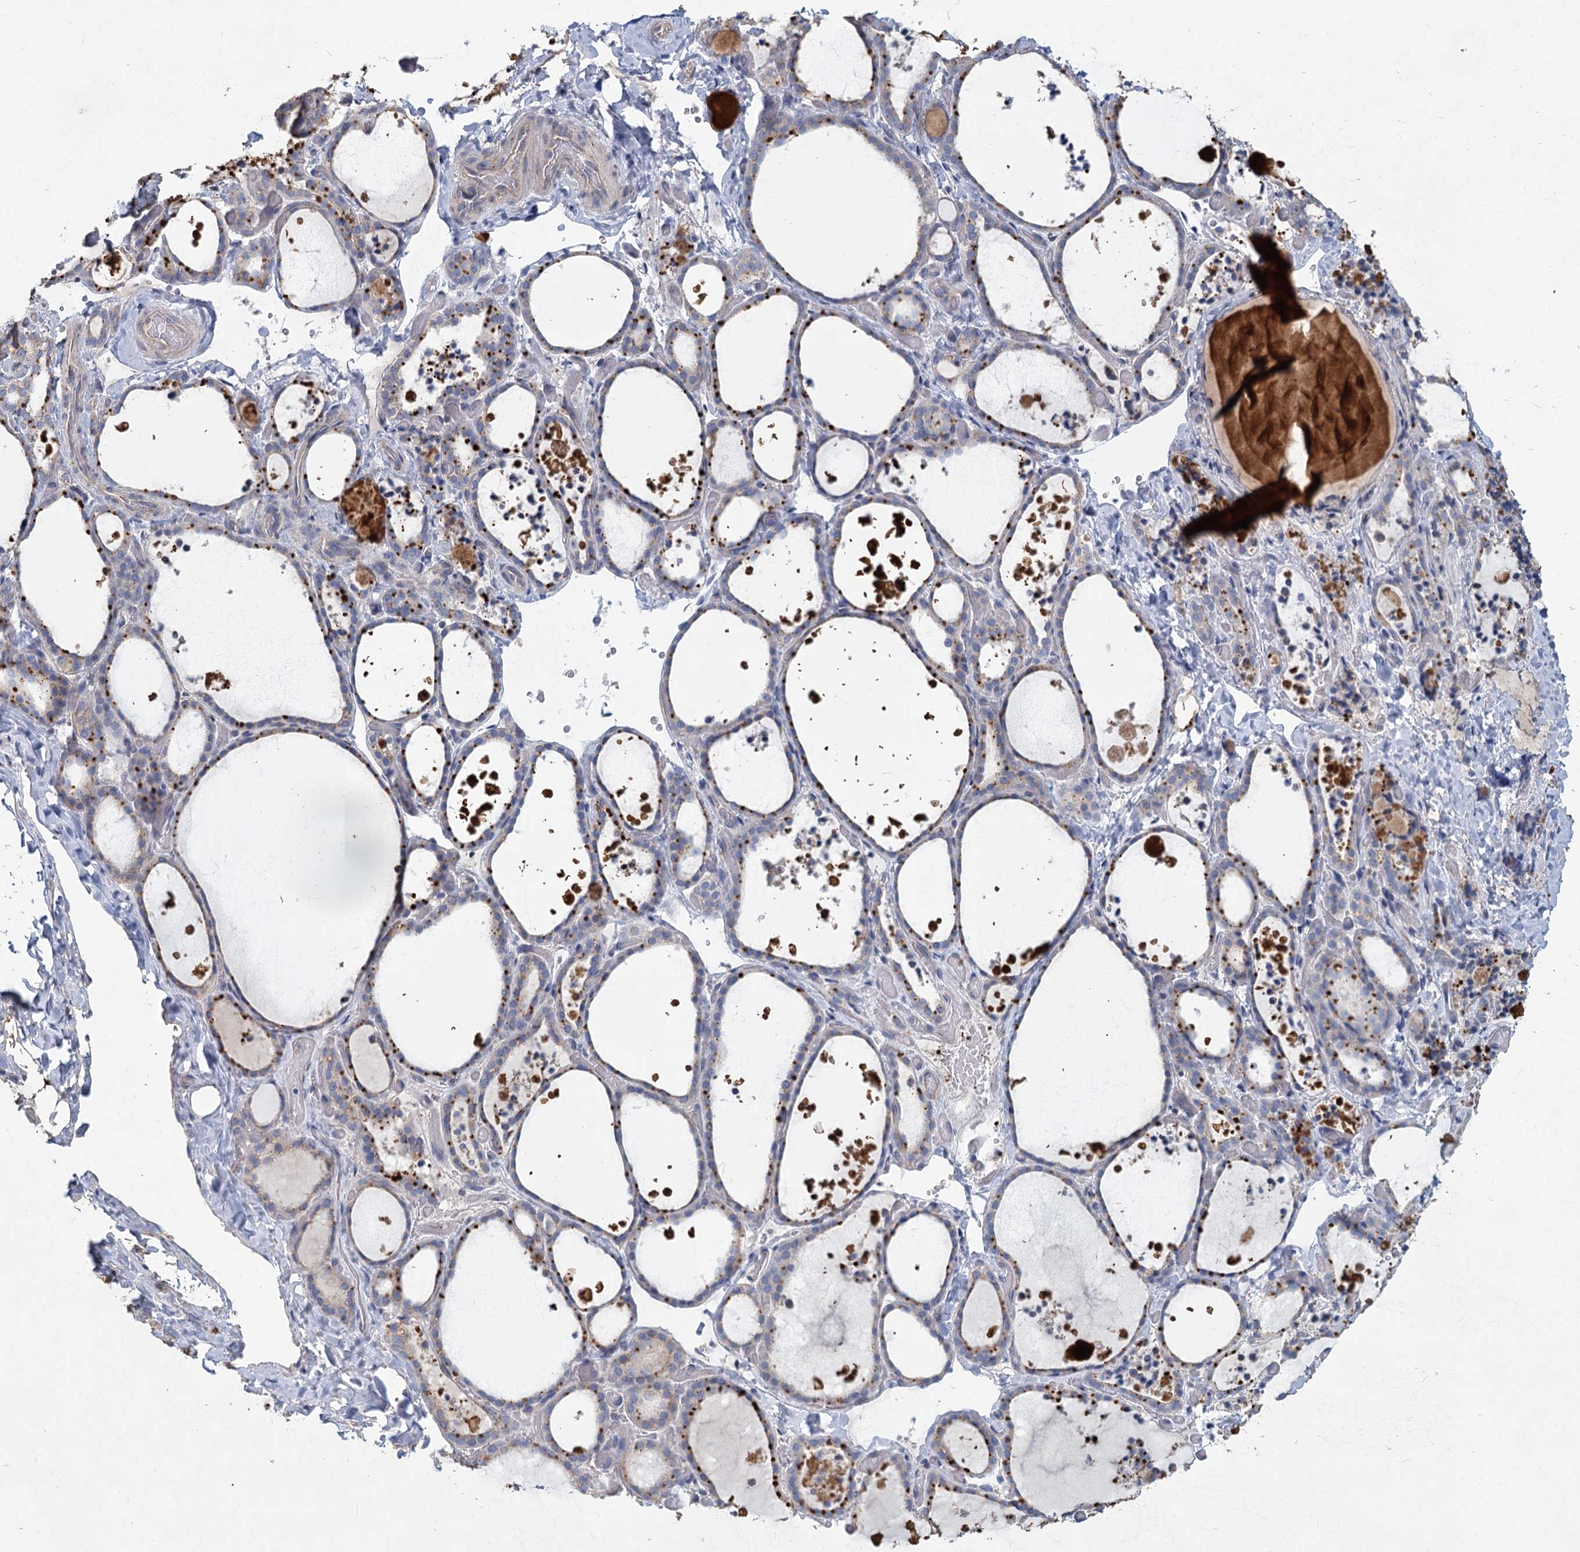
{"staining": {"intensity": "moderate", "quantity": "<25%", "location": "cytoplasmic/membranous"}, "tissue": "thyroid gland", "cell_type": "Glandular cells", "image_type": "normal", "snomed": [{"axis": "morphology", "description": "Normal tissue, NOS"}, {"axis": "topography", "description": "Thyroid gland"}], "caption": "Immunohistochemistry (IHC) (DAB (3,3'-diaminobenzidine)) staining of benign thyroid gland displays moderate cytoplasmic/membranous protein staining in approximately <25% of glandular cells. (DAB IHC with brightfield microscopy, high magnification).", "gene": "HES2", "patient": {"sex": "female", "age": 44}}